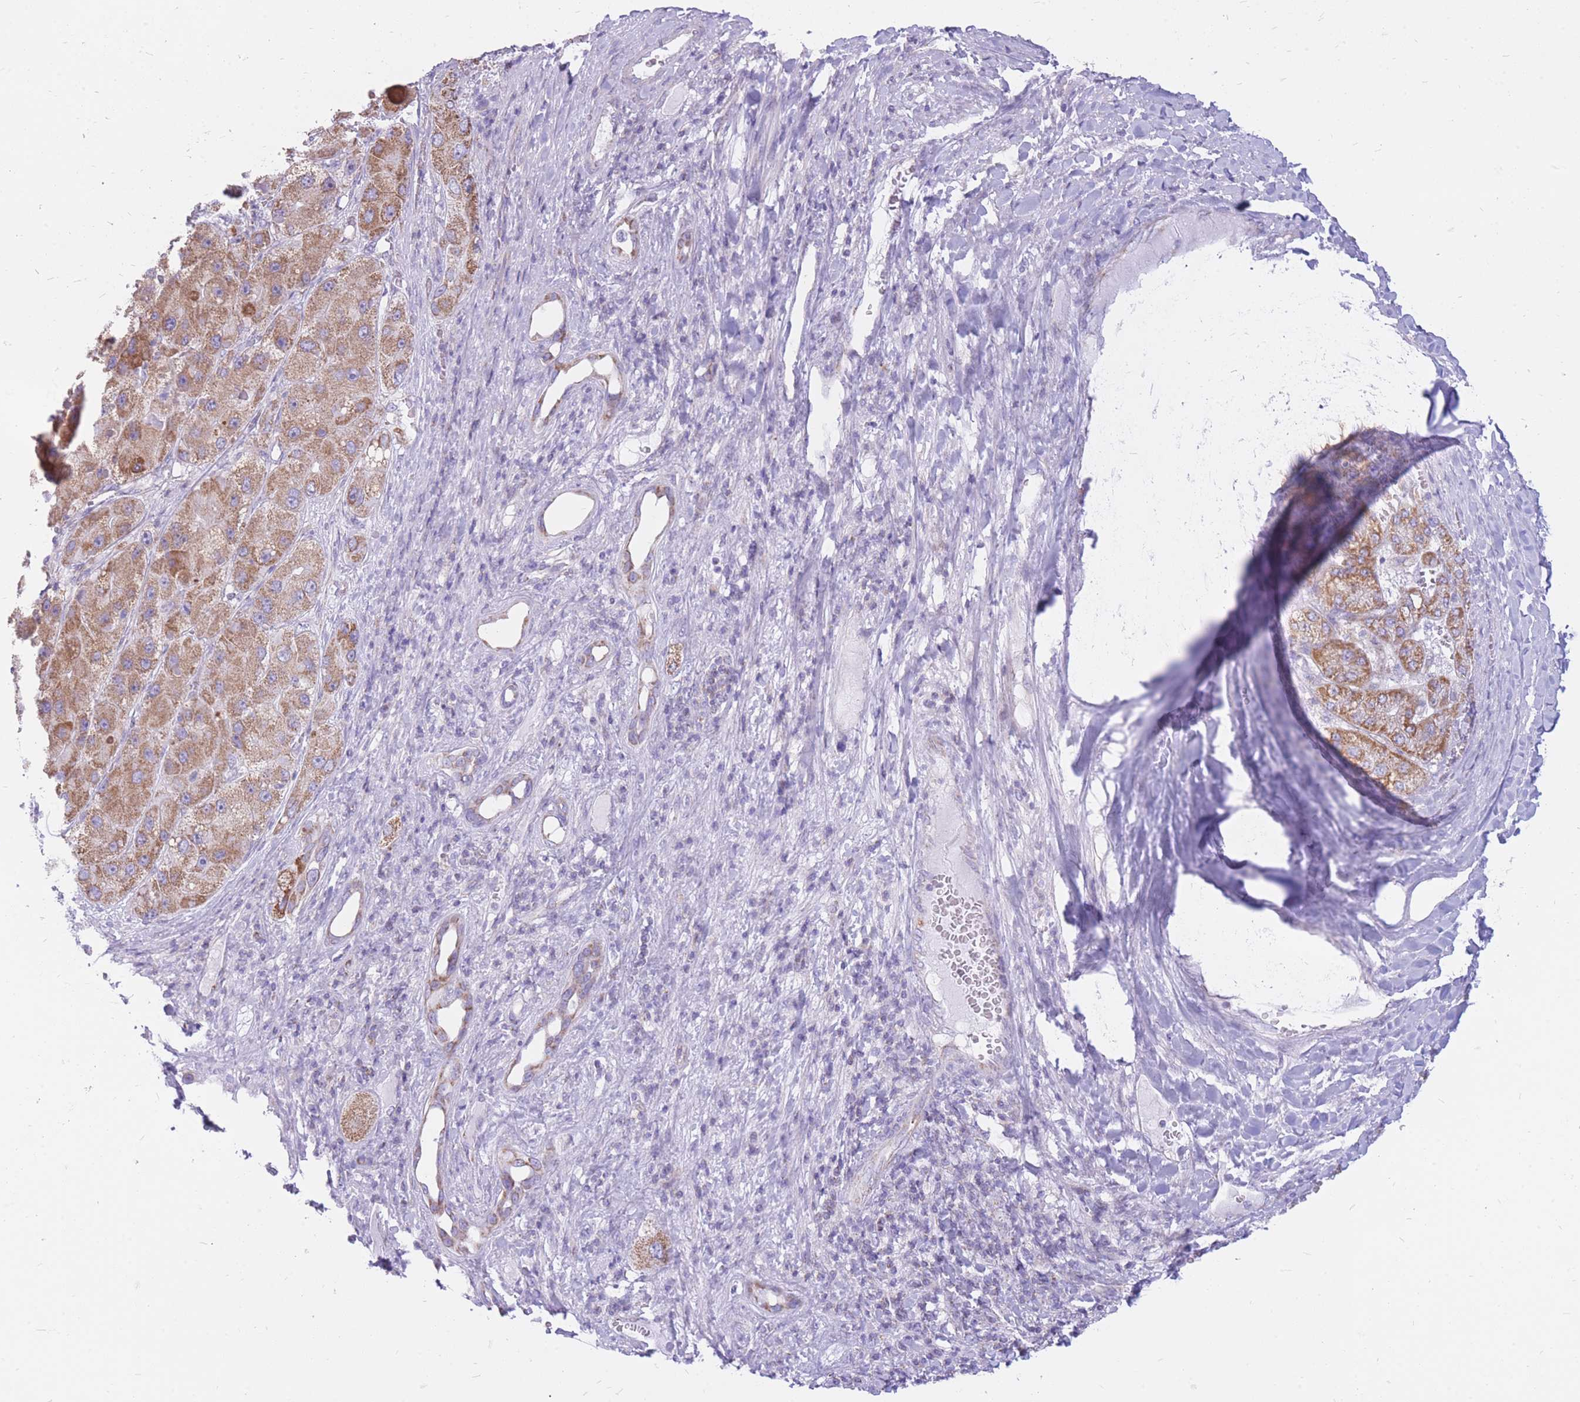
{"staining": {"intensity": "moderate", "quantity": ">75%", "location": "cytoplasmic/membranous"}, "tissue": "liver cancer", "cell_type": "Tumor cells", "image_type": "cancer", "snomed": [{"axis": "morphology", "description": "Carcinoma, Hepatocellular, NOS"}, {"axis": "topography", "description": "Liver"}], "caption": "An immunohistochemistry micrograph of tumor tissue is shown. Protein staining in brown shows moderate cytoplasmic/membranous positivity in hepatocellular carcinoma (liver) within tumor cells.", "gene": "PCSK1", "patient": {"sex": "female", "age": 73}}